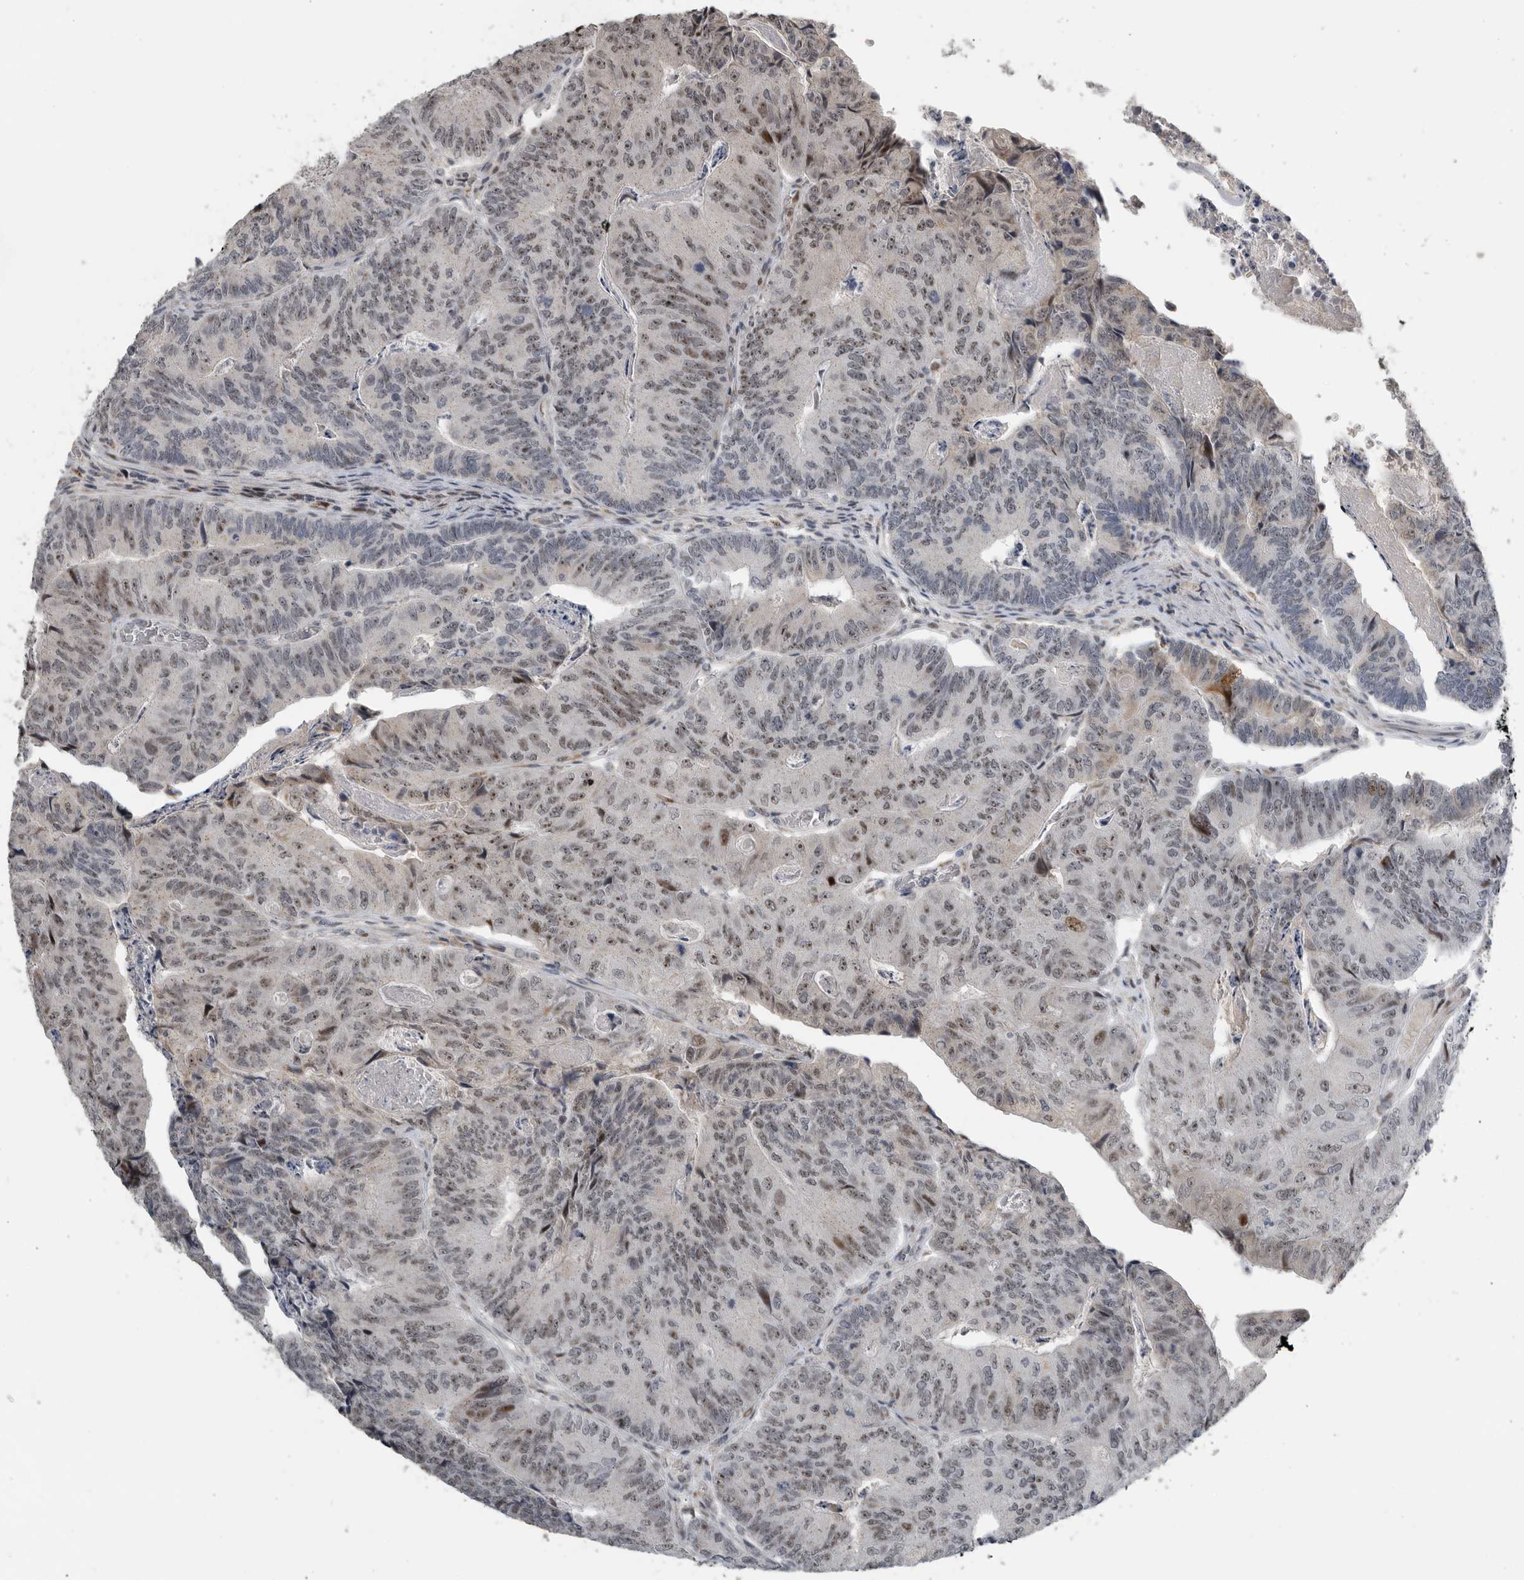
{"staining": {"intensity": "moderate", "quantity": "25%-75%", "location": "nuclear"}, "tissue": "colorectal cancer", "cell_type": "Tumor cells", "image_type": "cancer", "snomed": [{"axis": "morphology", "description": "Adenocarcinoma, NOS"}, {"axis": "topography", "description": "Colon"}], "caption": "Brown immunohistochemical staining in colorectal cancer demonstrates moderate nuclear staining in about 25%-75% of tumor cells.", "gene": "PCMTD1", "patient": {"sex": "female", "age": 67}}